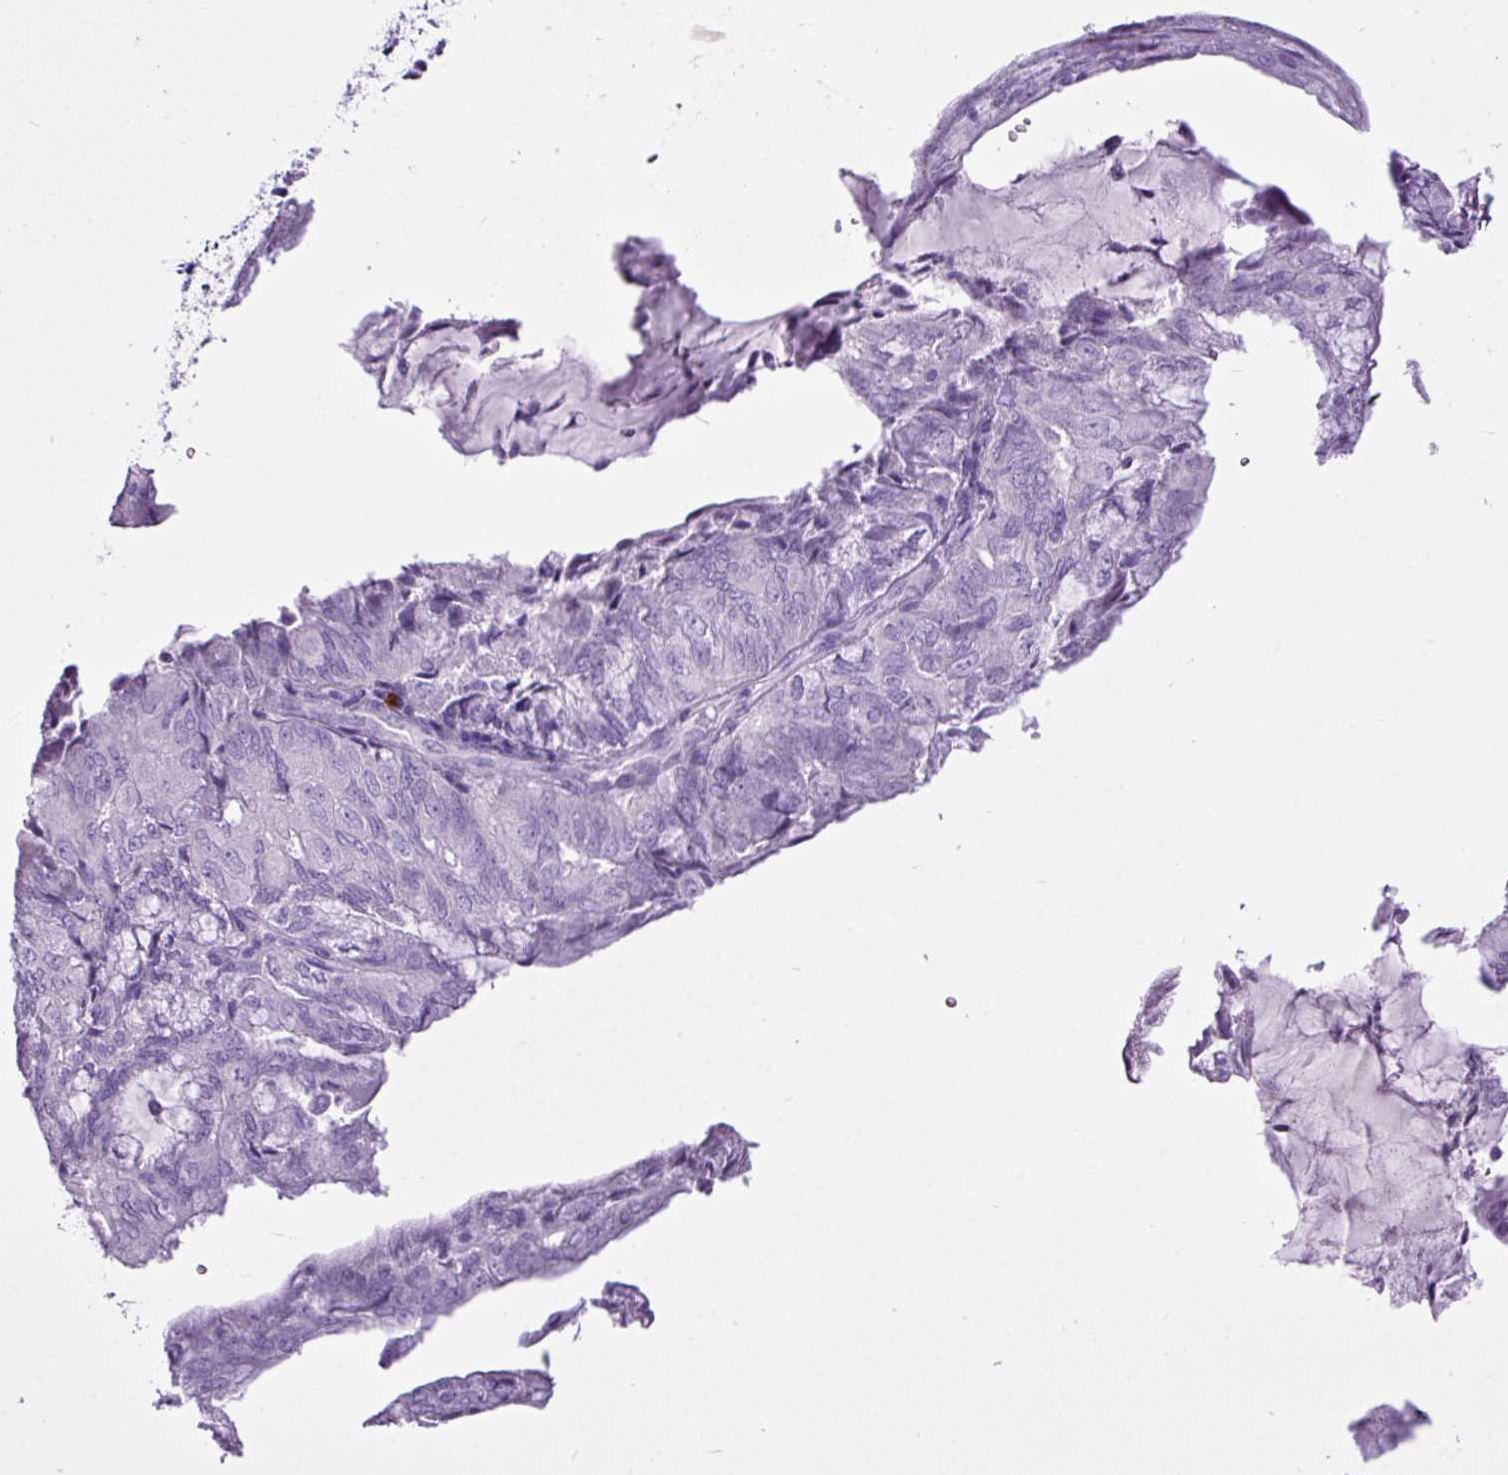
{"staining": {"intensity": "negative", "quantity": "none", "location": "none"}, "tissue": "endometrial cancer", "cell_type": "Tumor cells", "image_type": "cancer", "snomed": [{"axis": "morphology", "description": "Adenocarcinoma, NOS"}, {"axis": "topography", "description": "Endometrium"}], "caption": "This is a micrograph of immunohistochemistry staining of endometrial adenocarcinoma, which shows no expression in tumor cells. (Stains: DAB immunohistochemistry with hematoxylin counter stain, Microscopy: brightfield microscopy at high magnification).", "gene": "LILRB4", "patient": {"sex": "female", "age": 81}}